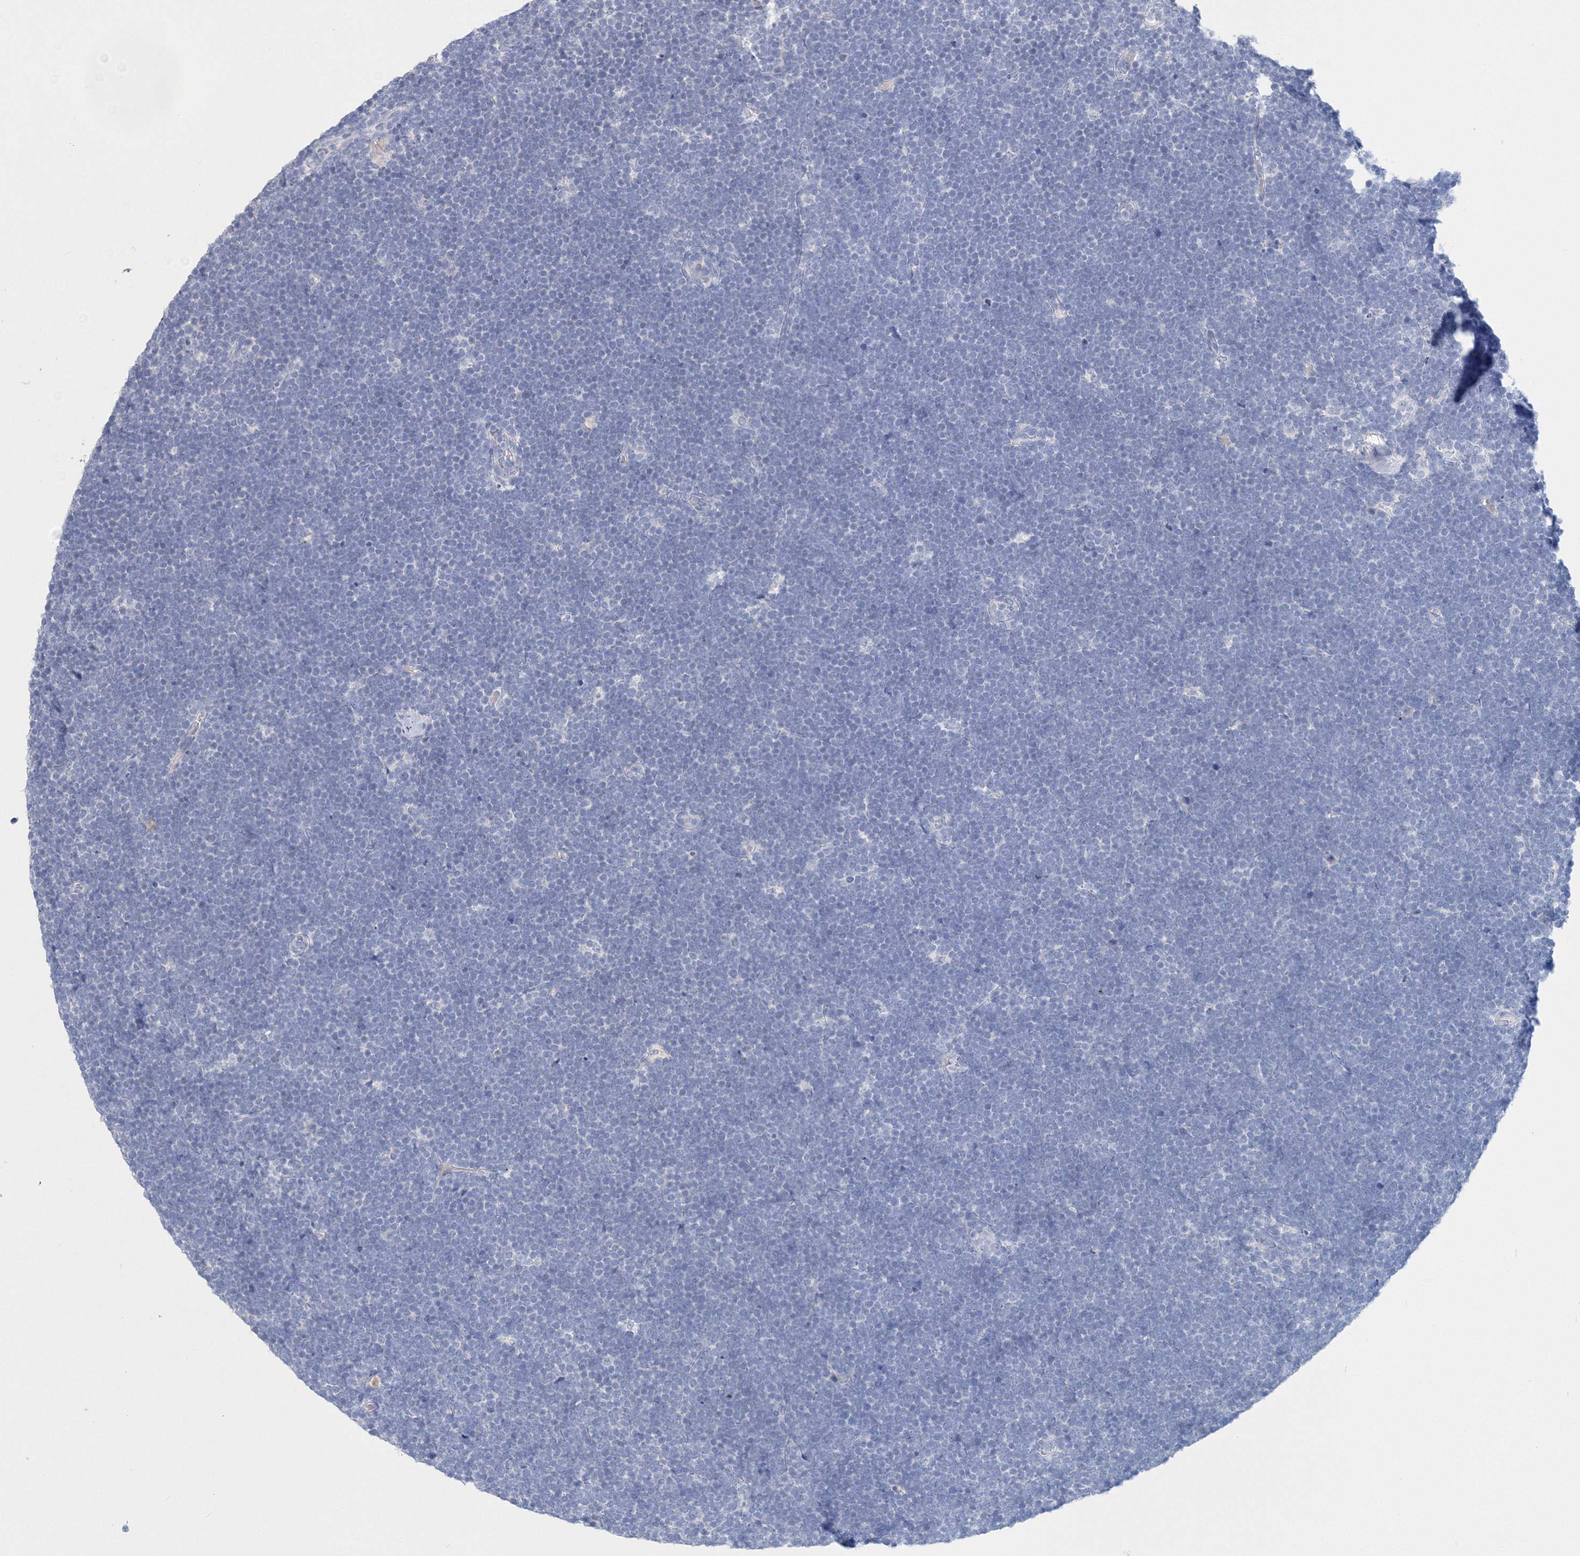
{"staining": {"intensity": "negative", "quantity": "none", "location": "none"}, "tissue": "lymphoma", "cell_type": "Tumor cells", "image_type": "cancer", "snomed": [{"axis": "morphology", "description": "Malignant lymphoma, non-Hodgkin's type, High grade"}, {"axis": "topography", "description": "Lymph node"}], "caption": "High-grade malignant lymphoma, non-Hodgkin's type stained for a protein using IHC demonstrates no staining tumor cells.", "gene": "OSBPL6", "patient": {"sex": "male", "age": 13}}